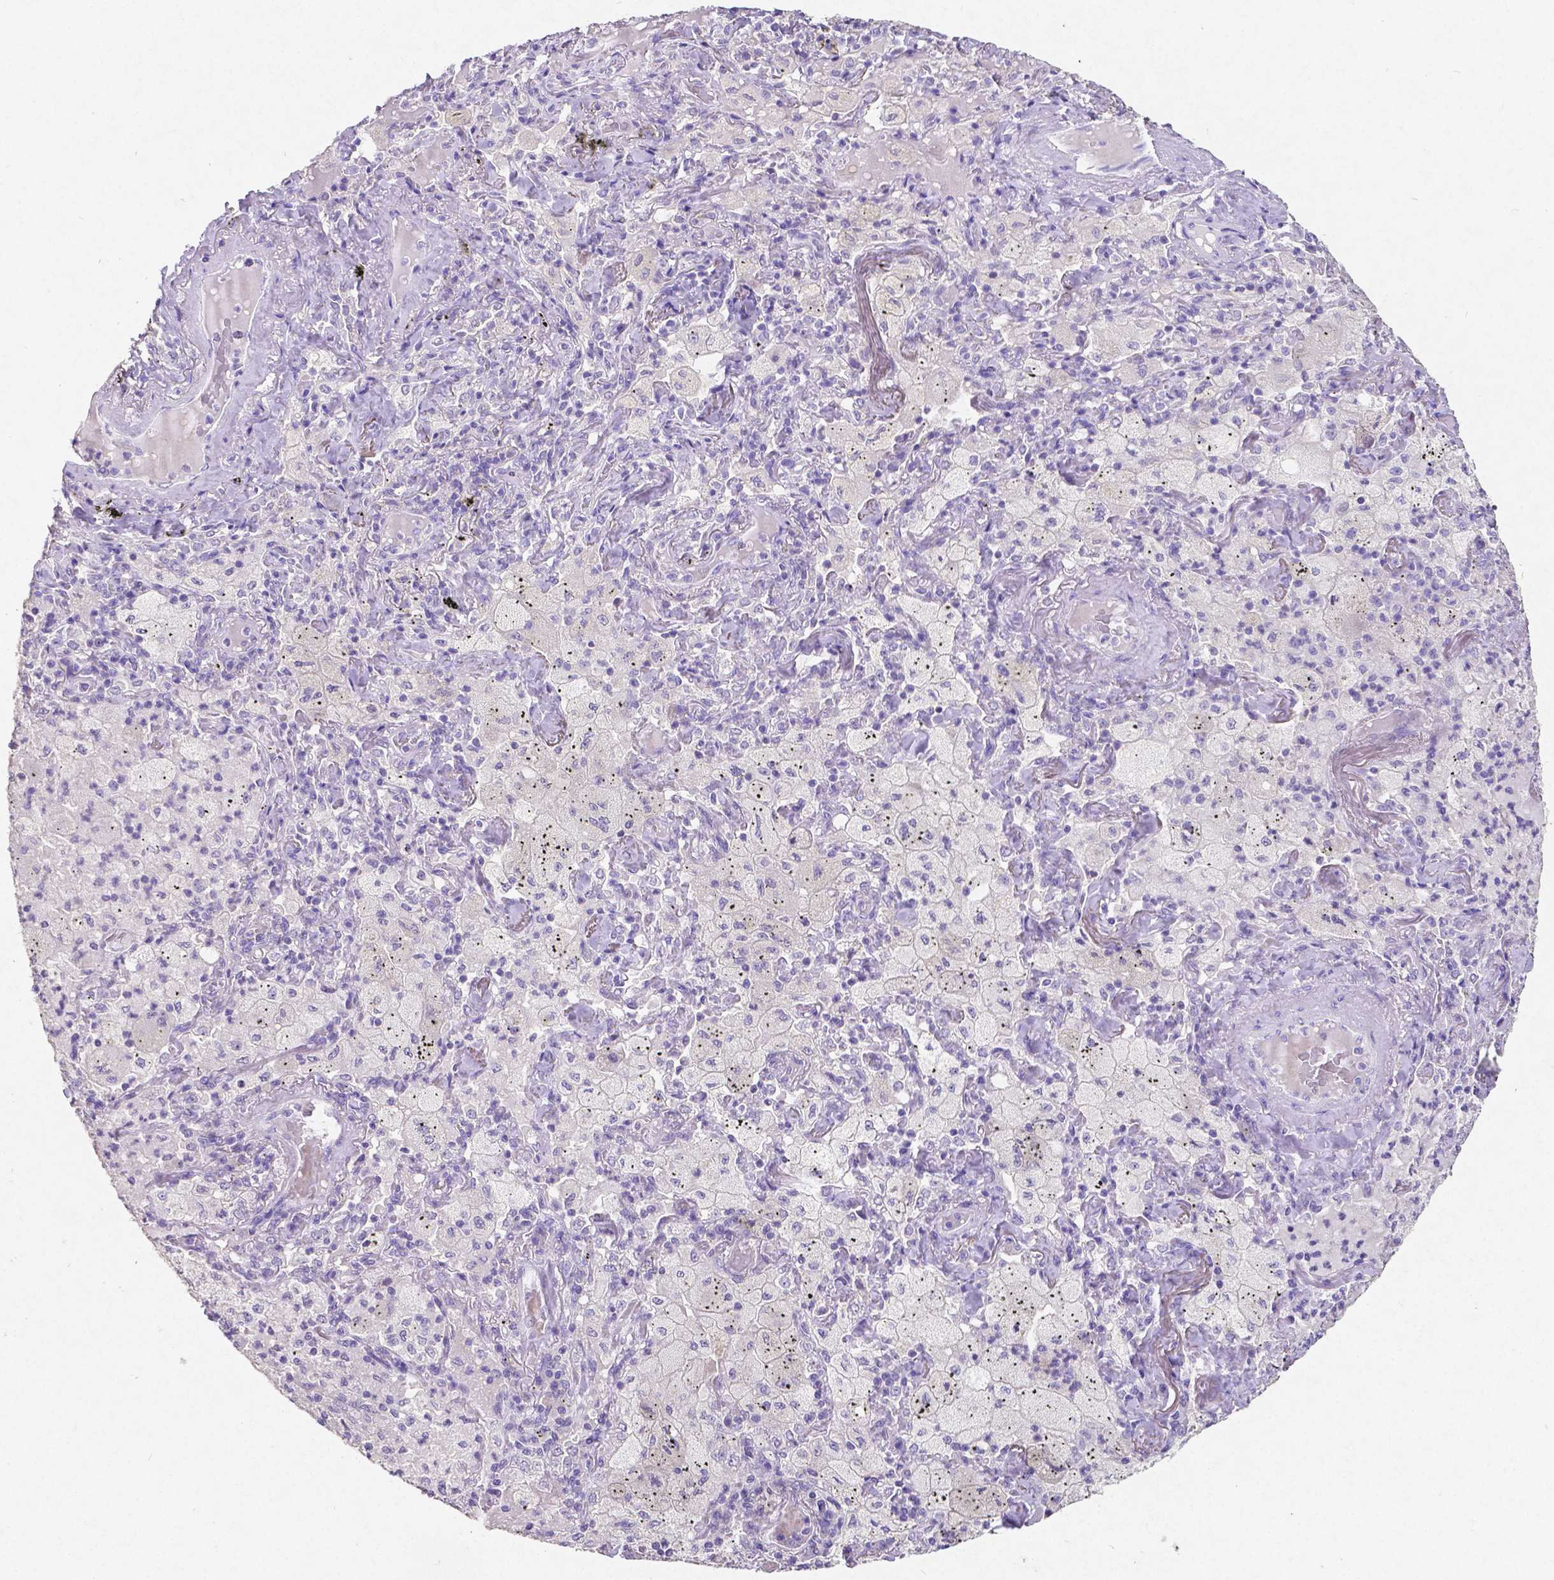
{"staining": {"intensity": "negative", "quantity": "none", "location": "none"}, "tissue": "lung cancer", "cell_type": "Tumor cells", "image_type": "cancer", "snomed": [{"axis": "morphology", "description": "Adenocarcinoma, NOS"}, {"axis": "topography", "description": "Lung"}], "caption": "Tumor cells show no significant protein expression in lung adenocarcinoma. (DAB immunohistochemistry, high magnification).", "gene": "SATB2", "patient": {"sex": "female", "age": 73}}